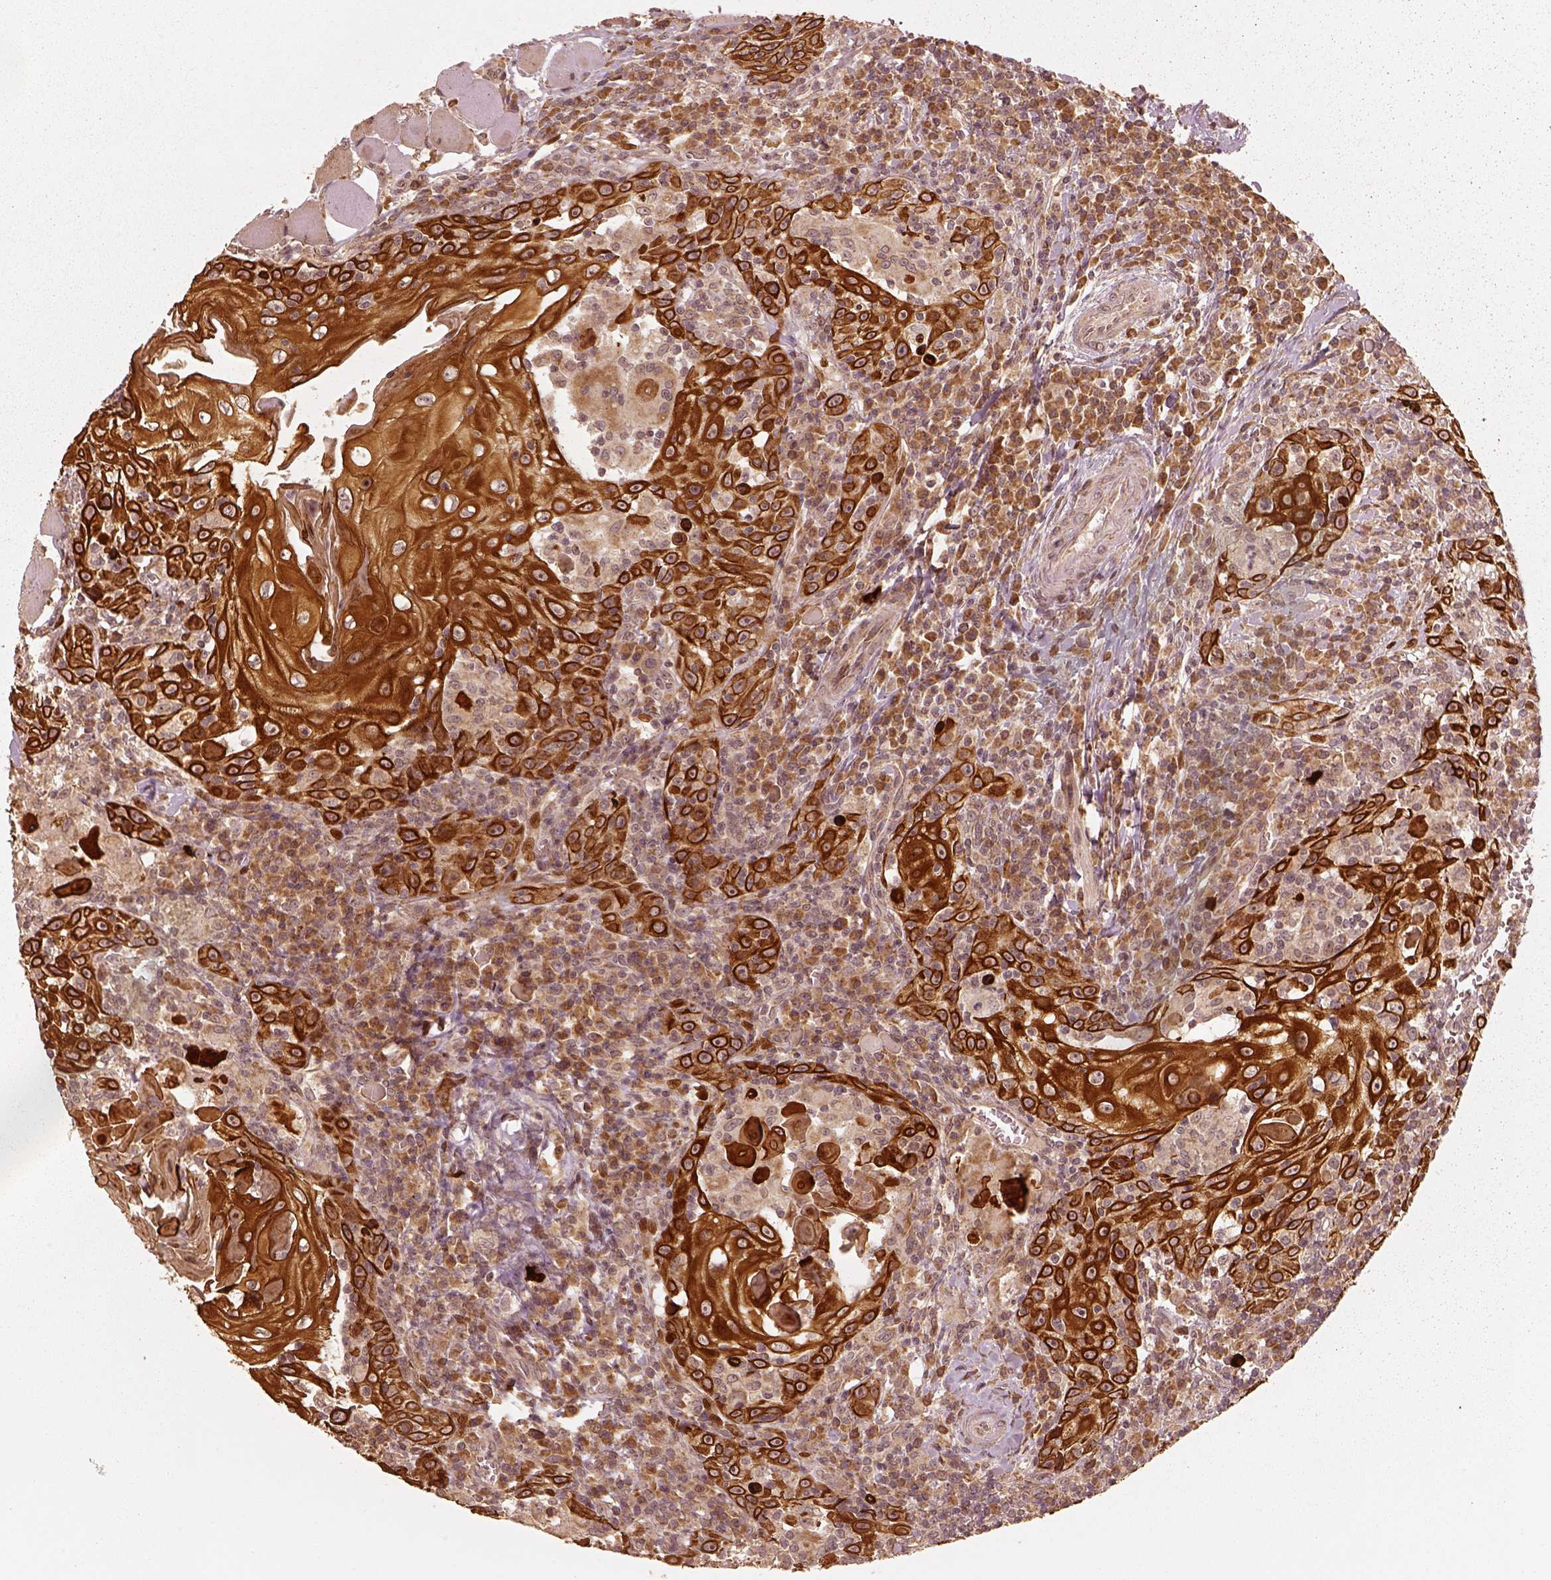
{"staining": {"intensity": "strong", "quantity": ">75%", "location": "cytoplasmic/membranous"}, "tissue": "head and neck cancer", "cell_type": "Tumor cells", "image_type": "cancer", "snomed": [{"axis": "morphology", "description": "Squamous cell carcinoma, NOS"}, {"axis": "topography", "description": "Head-Neck"}], "caption": "Brown immunohistochemical staining in head and neck cancer displays strong cytoplasmic/membranous staining in about >75% of tumor cells.", "gene": "DNAJC25", "patient": {"sex": "male", "age": 52}}